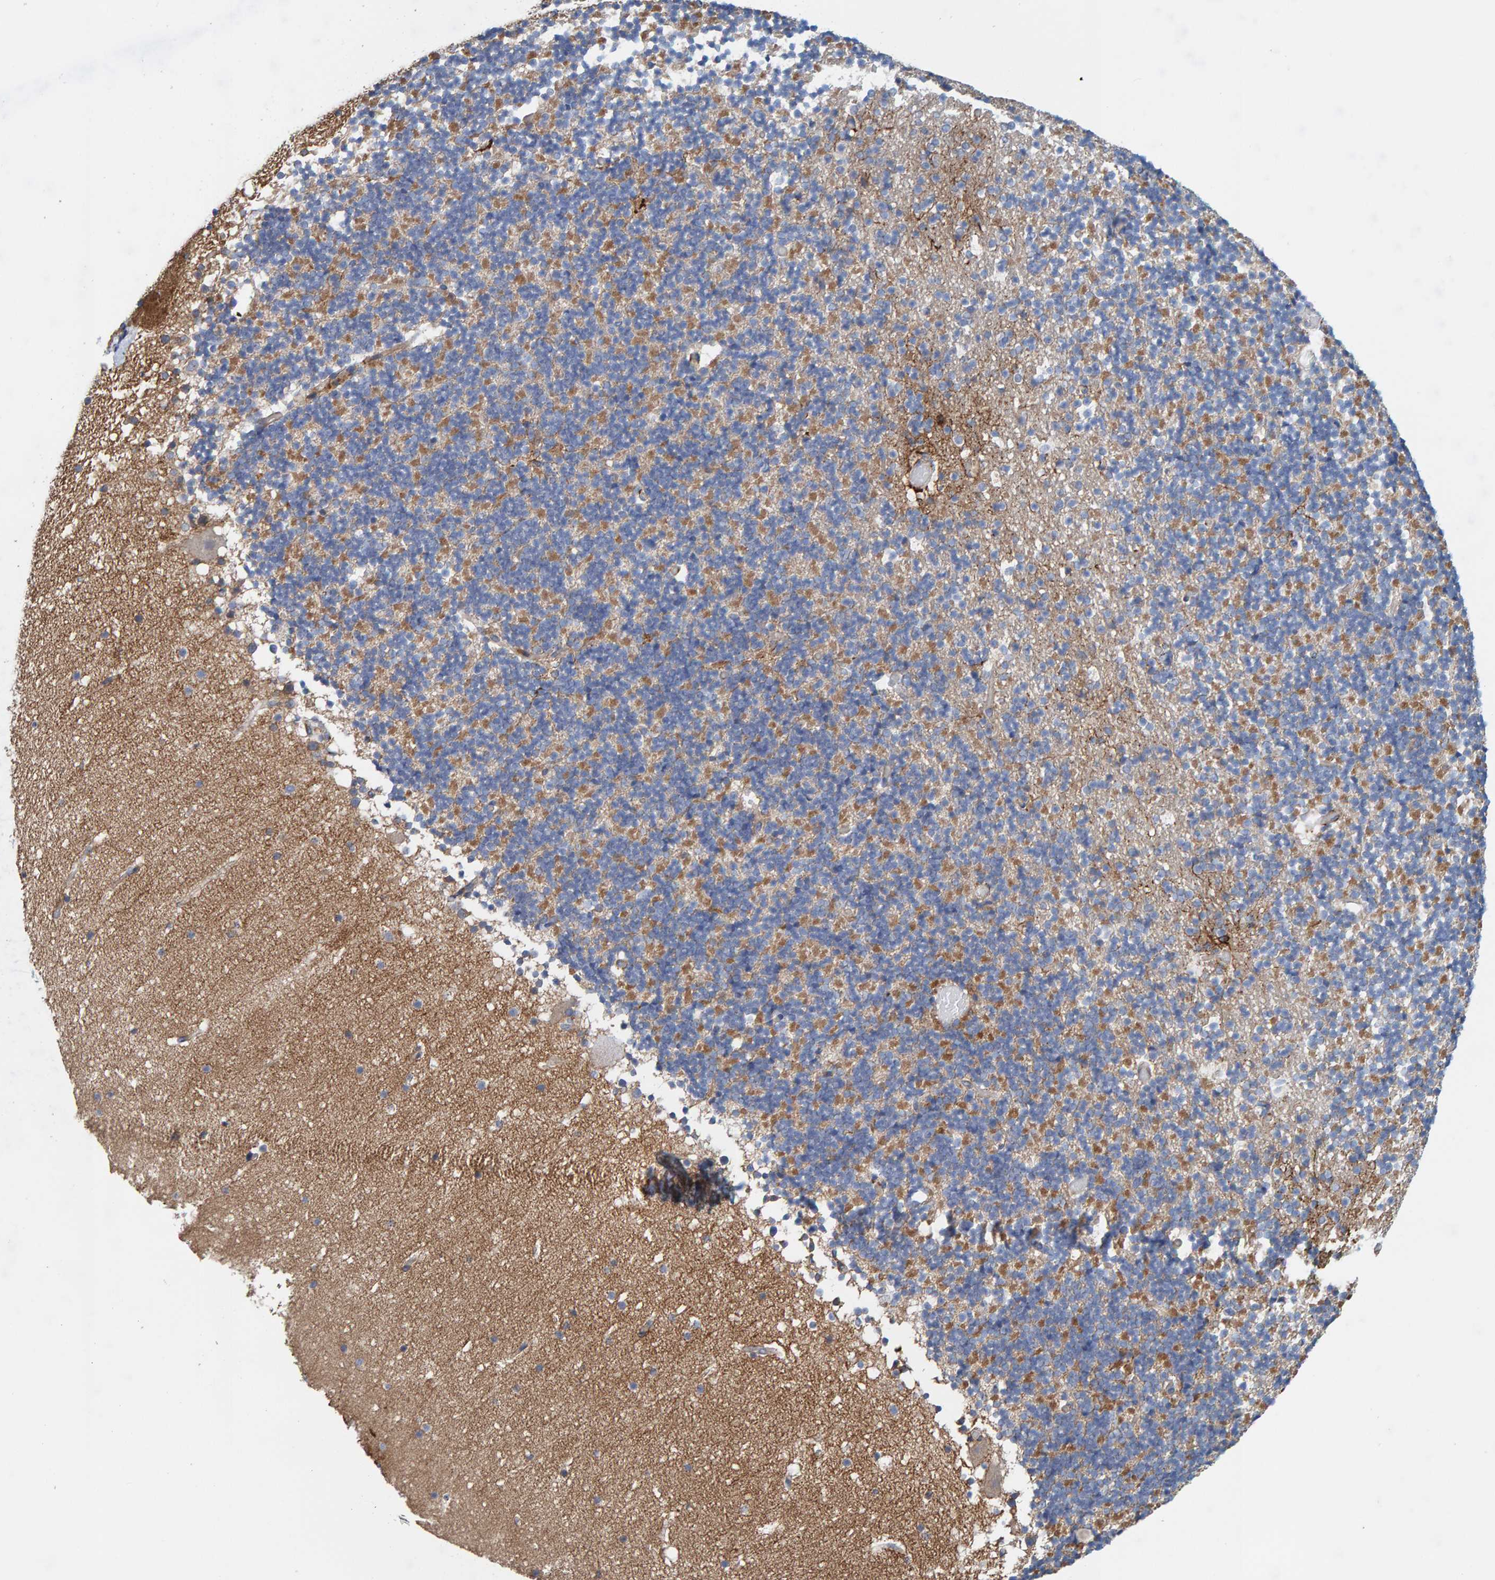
{"staining": {"intensity": "moderate", "quantity": "<25%", "location": "cytoplasmic/membranous"}, "tissue": "cerebellum", "cell_type": "Cells in granular layer", "image_type": "normal", "snomed": [{"axis": "morphology", "description": "Normal tissue, NOS"}, {"axis": "topography", "description": "Cerebellum"}], "caption": "IHC micrograph of normal cerebellum: cerebellum stained using IHC reveals low levels of moderate protein expression localized specifically in the cytoplasmic/membranous of cells in granular layer, appearing as a cytoplasmic/membranous brown color.", "gene": "RGP1", "patient": {"sex": "male", "age": 57}}